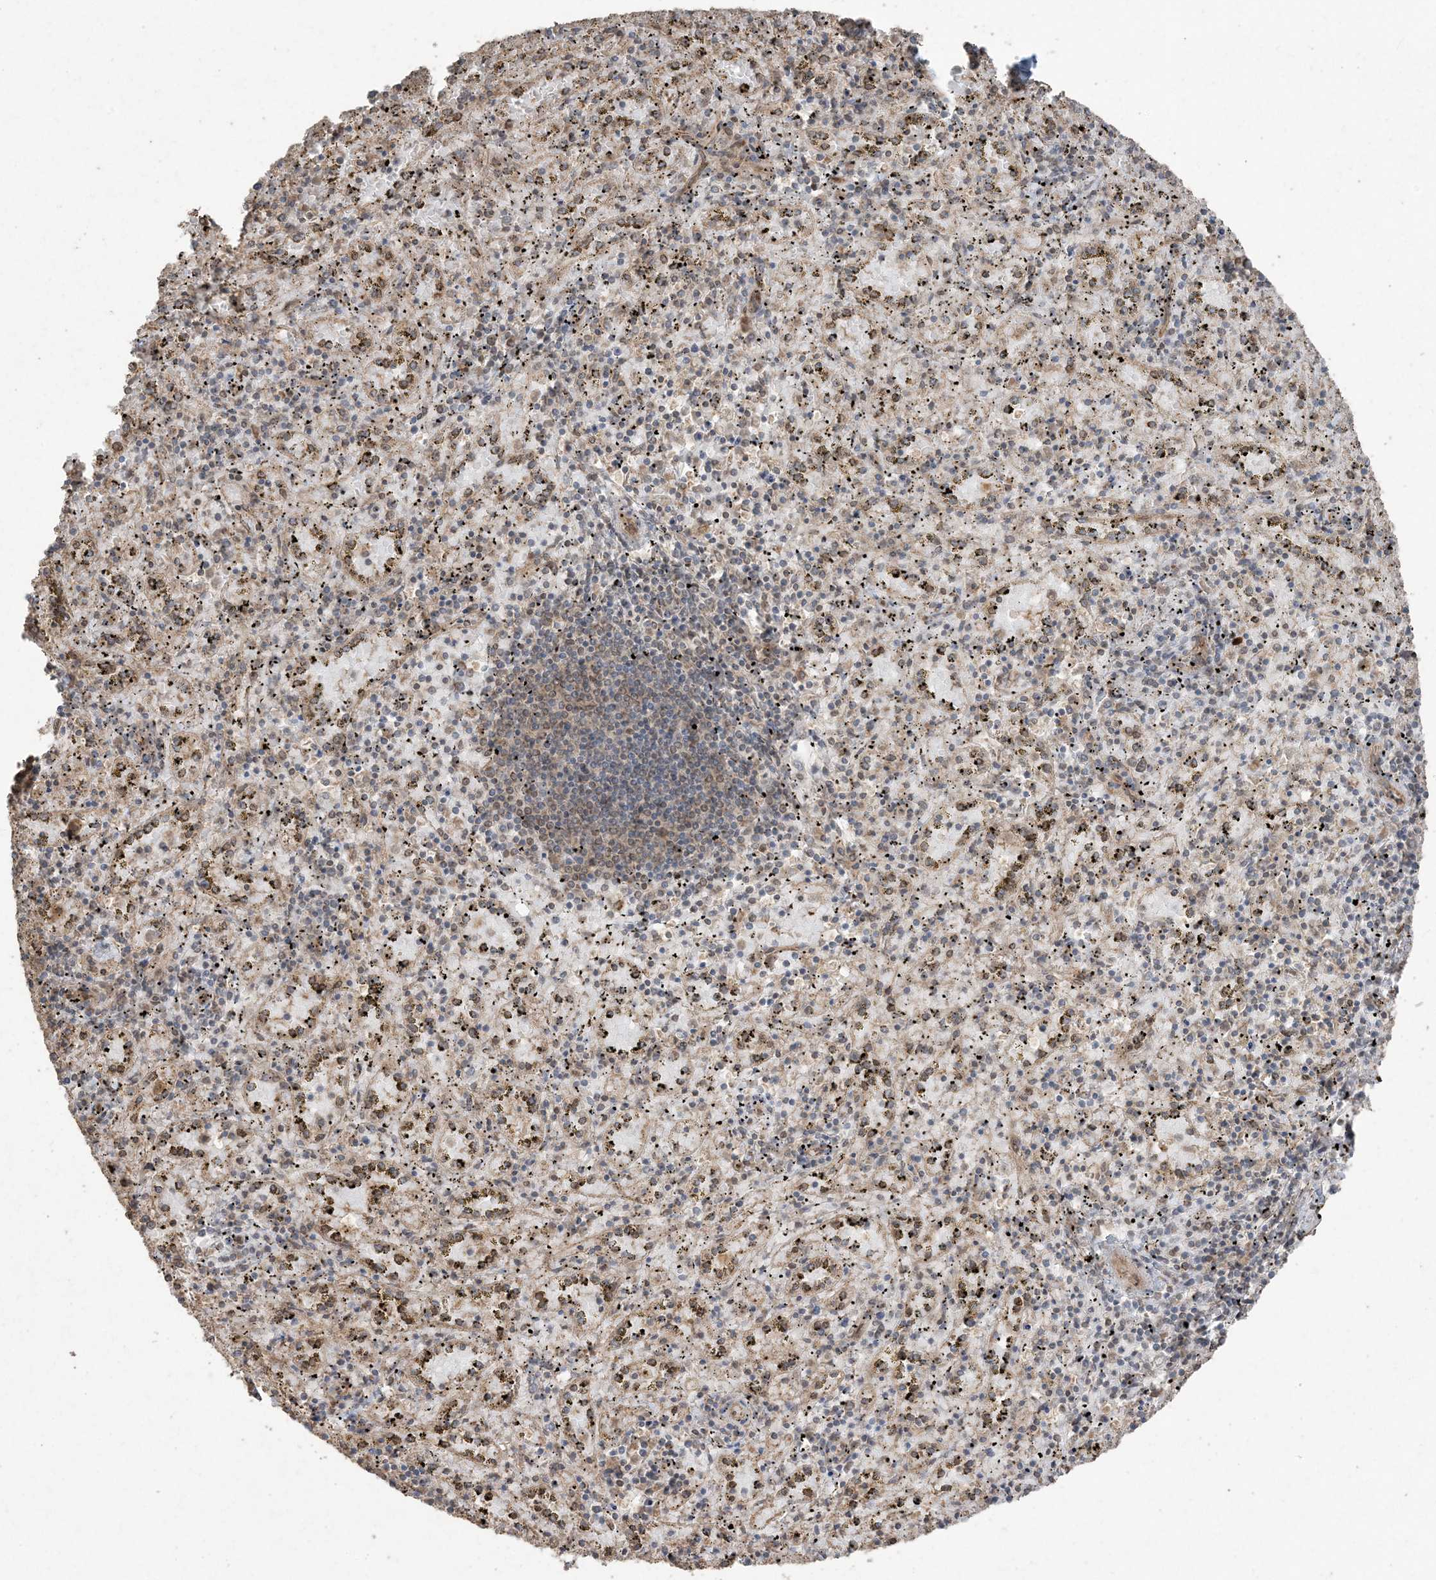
{"staining": {"intensity": "moderate", "quantity": "<25%", "location": "cytoplasmic/membranous"}, "tissue": "spleen", "cell_type": "Cells in red pulp", "image_type": "normal", "snomed": [{"axis": "morphology", "description": "Normal tissue, NOS"}, {"axis": "topography", "description": "Spleen"}], "caption": "High-magnification brightfield microscopy of normal spleen stained with DAB (3,3'-diaminobenzidine) (brown) and counterstained with hematoxylin (blue). cells in red pulp exhibit moderate cytoplasmic/membranous expression is present in approximately<25% of cells.", "gene": "DDX19B", "patient": {"sex": "male", "age": 11}}